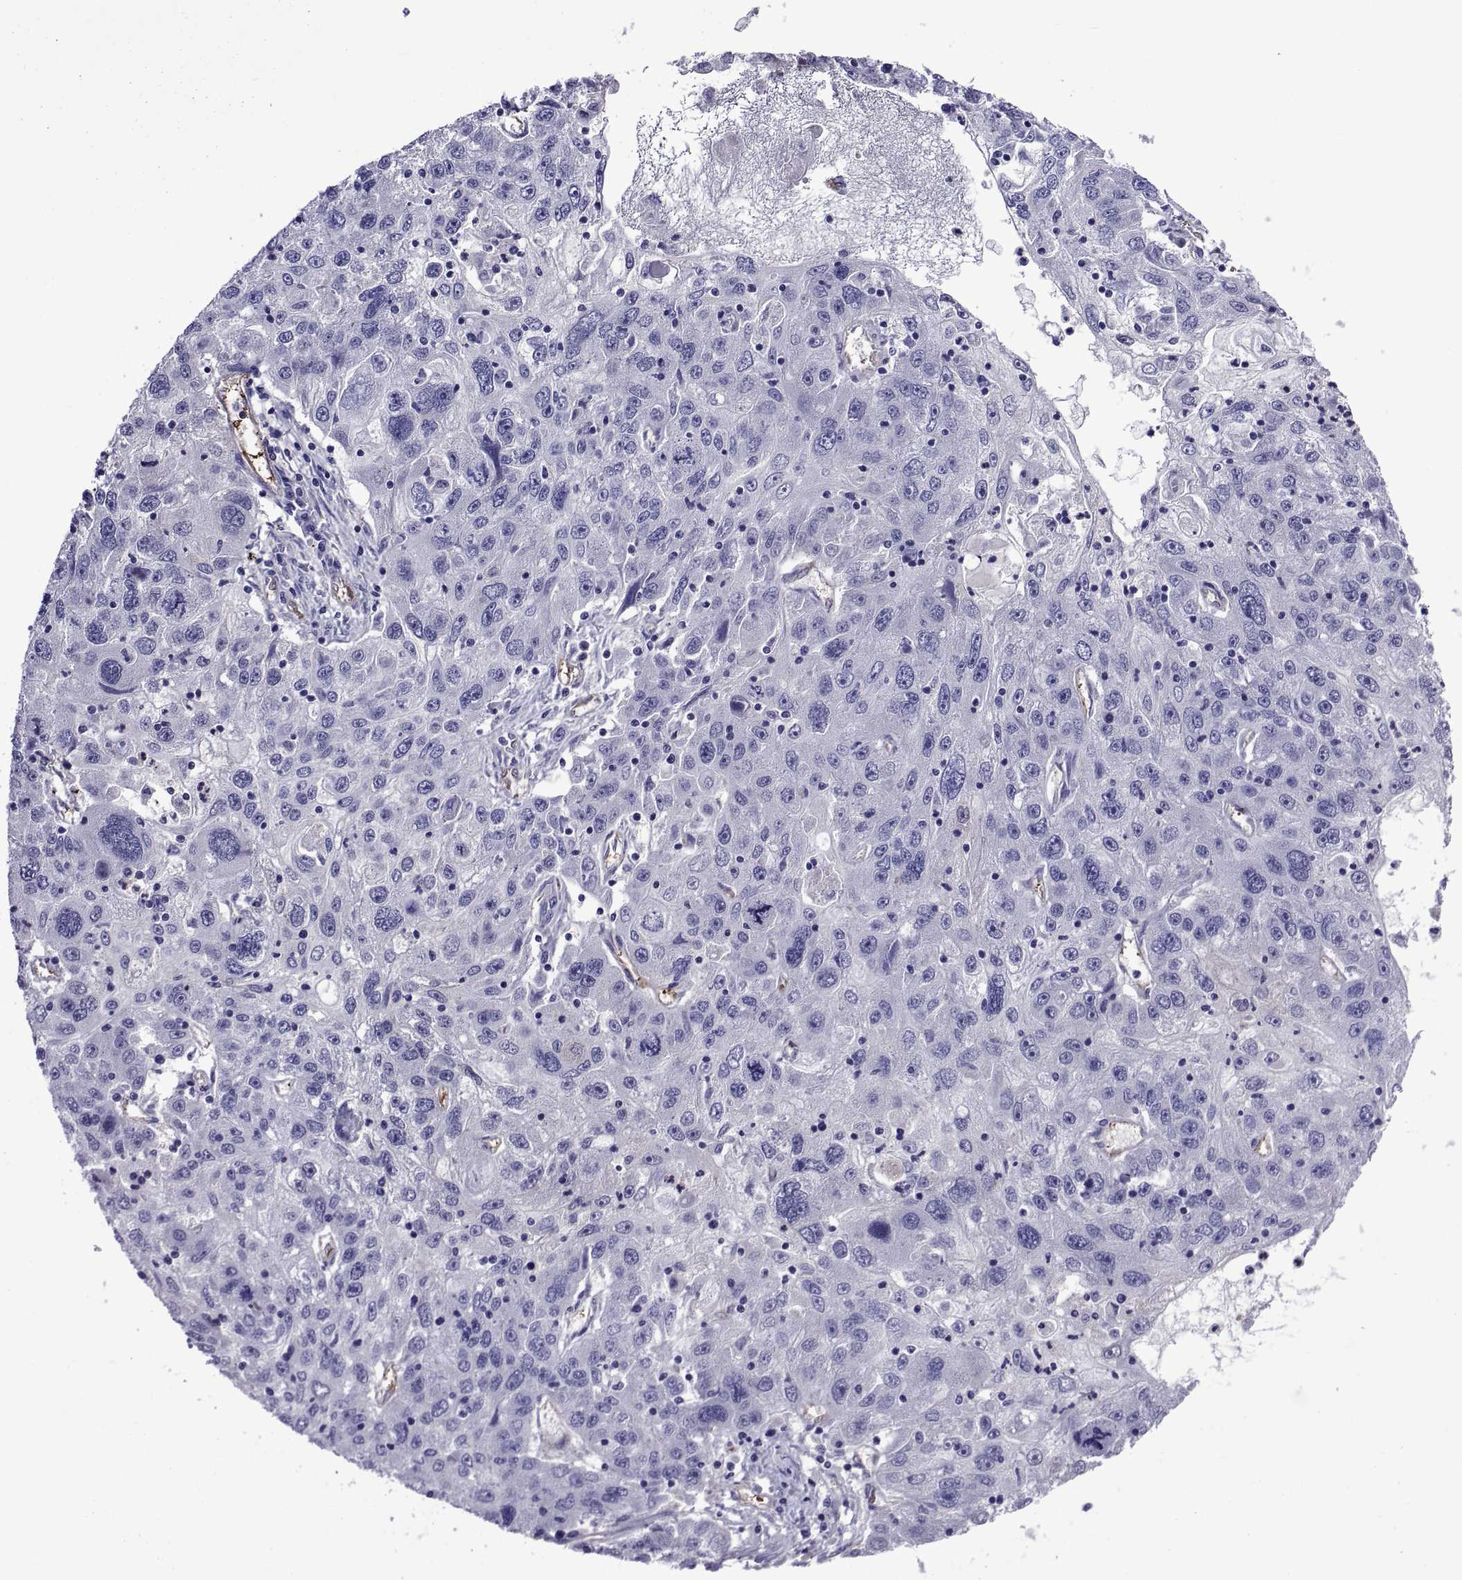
{"staining": {"intensity": "negative", "quantity": "none", "location": "none"}, "tissue": "stomach cancer", "cell_type": "Tumor cells", "image_type": "cancer", "snomed": [{"axis": "morphology", "description": "Adenocarcinoma, NOS"}, {"axis": "topography", "description": "Stomach"}], "caption": "Image shows no significant protein staining in tumor cells of adenocarcinoma (stomach). The staining is performed using DAB brown chromogen with nuclei counter-stained in using hematoxylin.", "gene": "LCN9", "patient": {"sex": "male", "age": 56}}